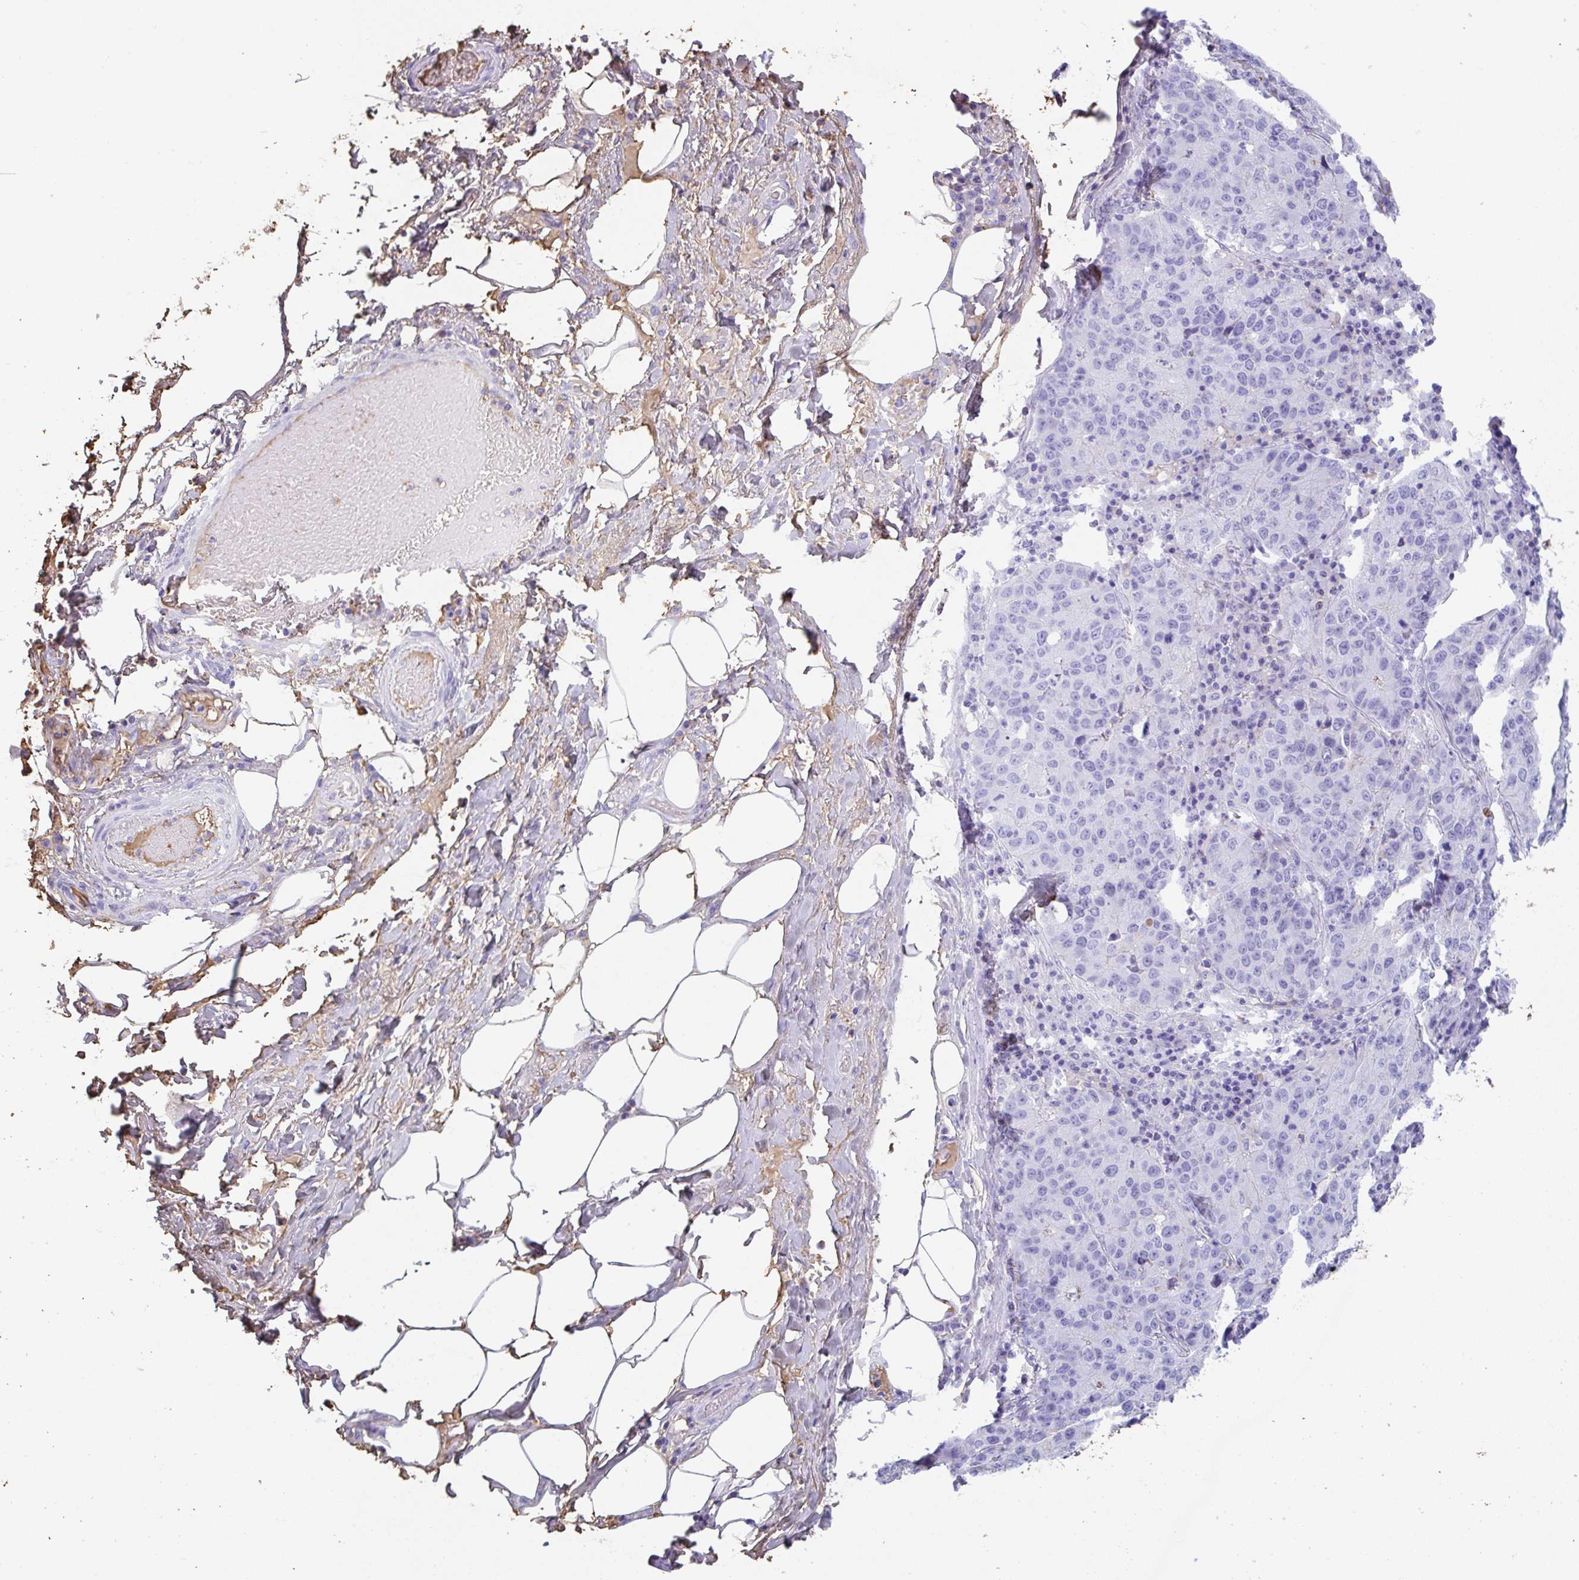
{"staining": {"intensity": "negative", "quantity": "none", "location": "none"}, "tissue": "stomach cancer", "cell_type": "Tumor cells", "image_type": "cancer", "snomed": [{"axis": "morphology", "description": "Adenocarcinoma, NOS"}, {"axis": "topography", "description": "Stomach"}], "caption": "This is a image of immunohistochemistry staining of stomach cancer (adenocarcinoma), which shows no positivity in tumor cells. Nuclei are stained in blue.", "gene": "HOXC12", "patient": {"sex": "male", "age": 71}}